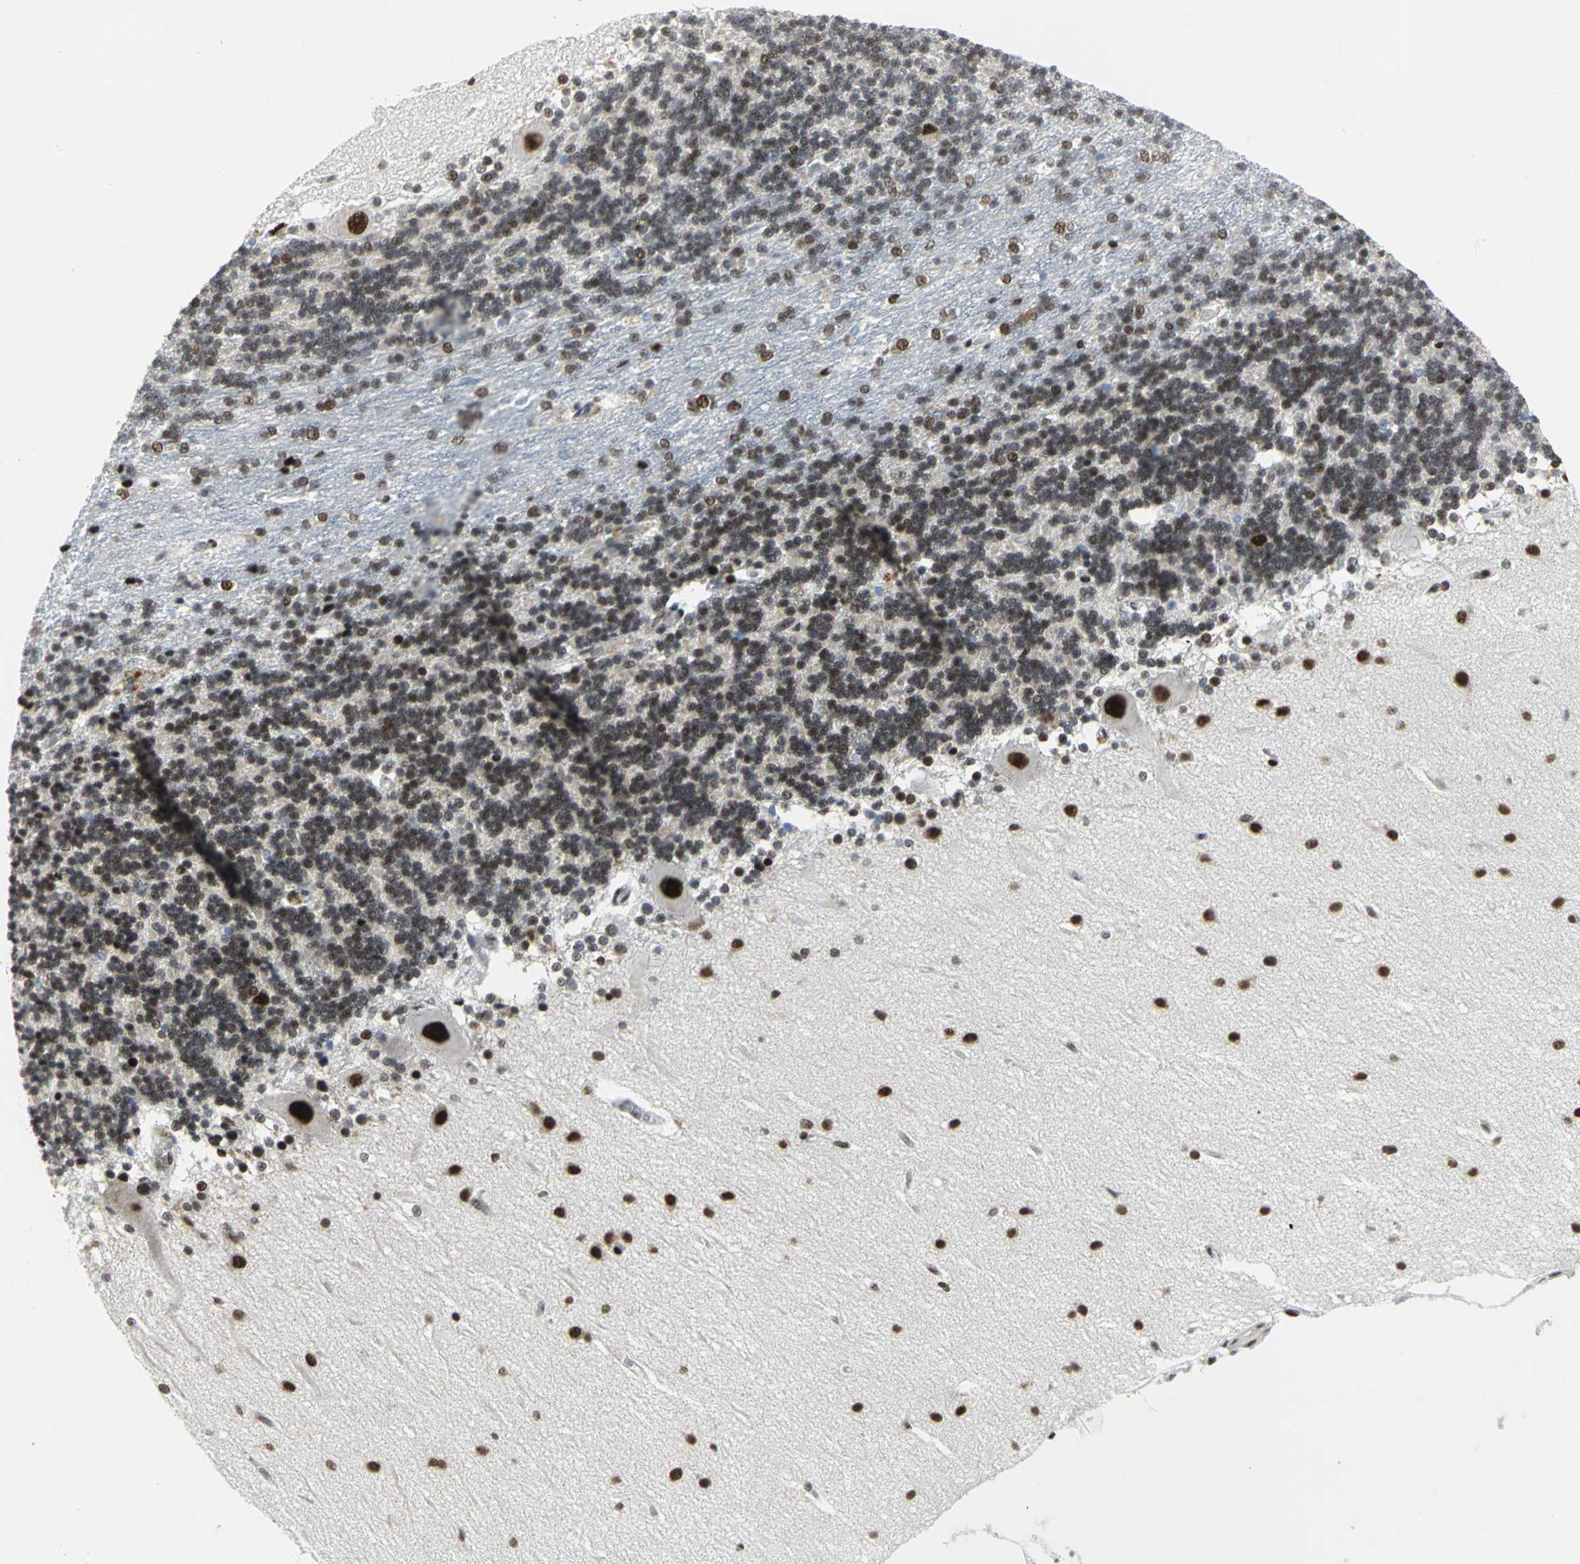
{"staining": {"intensity": "moderate", "quantity": ">75%", "location": "nuclear"}, "tissue": "cerebellum", "cell_type": "Cells in granular layer", "image_type": "normal", "snomed": [{"axis": "morphology", "description": "Normal tissue, NOS"}, {"axis": "topography", "description": "Cerebellum"}], "caption": "IHC of normal cerebellum shows medium levels of moderate nuclear positivity in about >75% of cells in granular layer.", "gene": "SMARCA4", "patient": {"sex": "female", "age": 54}}